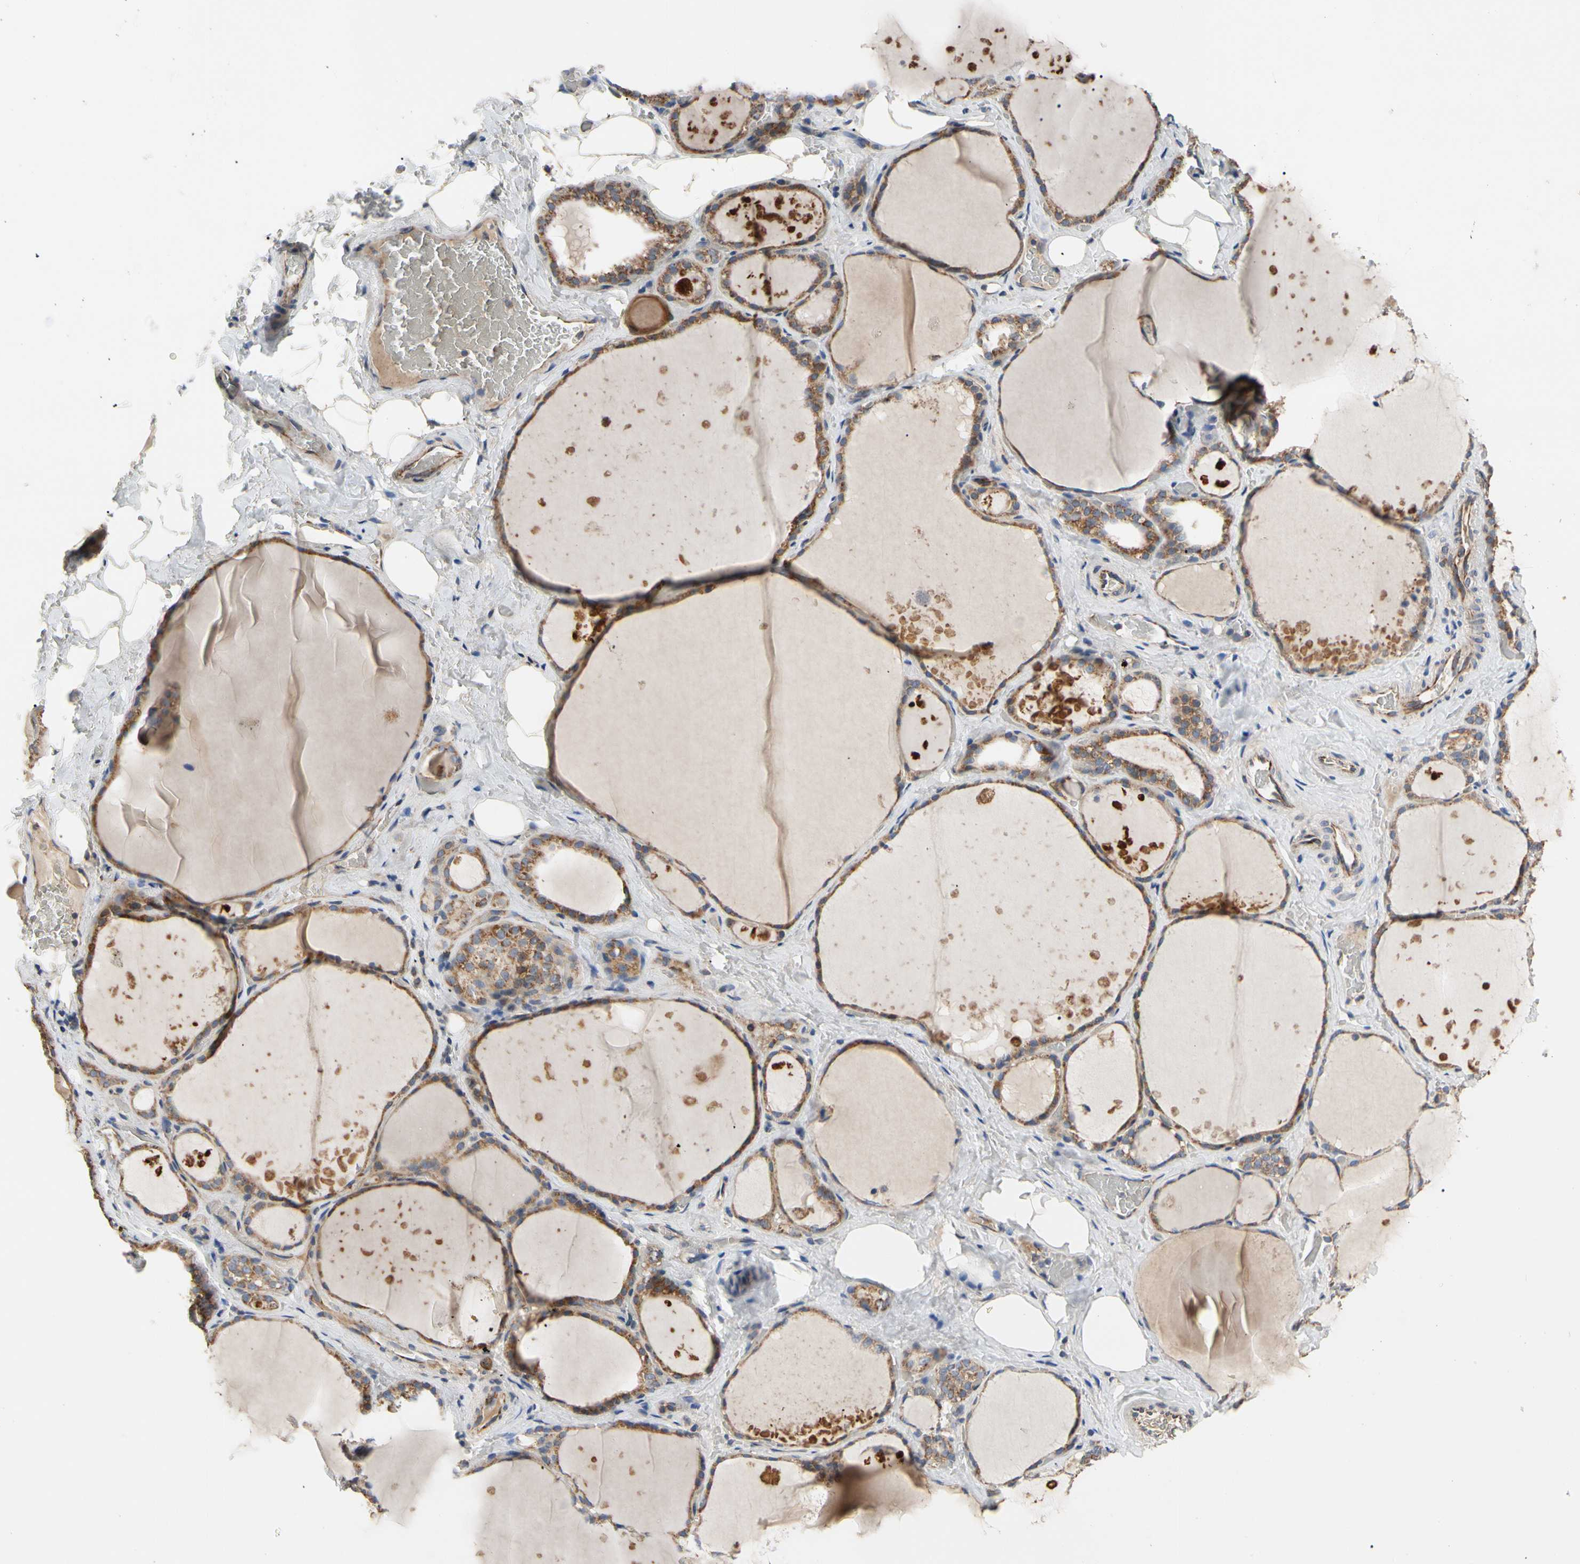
{"staining": {"intensity": "moderate", "quantity": ">75%", "location": "cytoplasmic/membranous"}, "tissue": "thyroid gland", "cell_type": "Glandular cells", "image_type": "normal", "snomed": [{"axis": "morphology", "description": "Normal tissue, NOS"}, {"axis": "topography", "description": "Thyroid gland"}], "caption": "Moderate cytoplasmic/membranous staining for a protein is seen in approximately >75% of glandular cells of normal thyroid gland using immunohistochemistry.", "gene": "GPD2", "patient": {"sex": "male", "age": 61}}